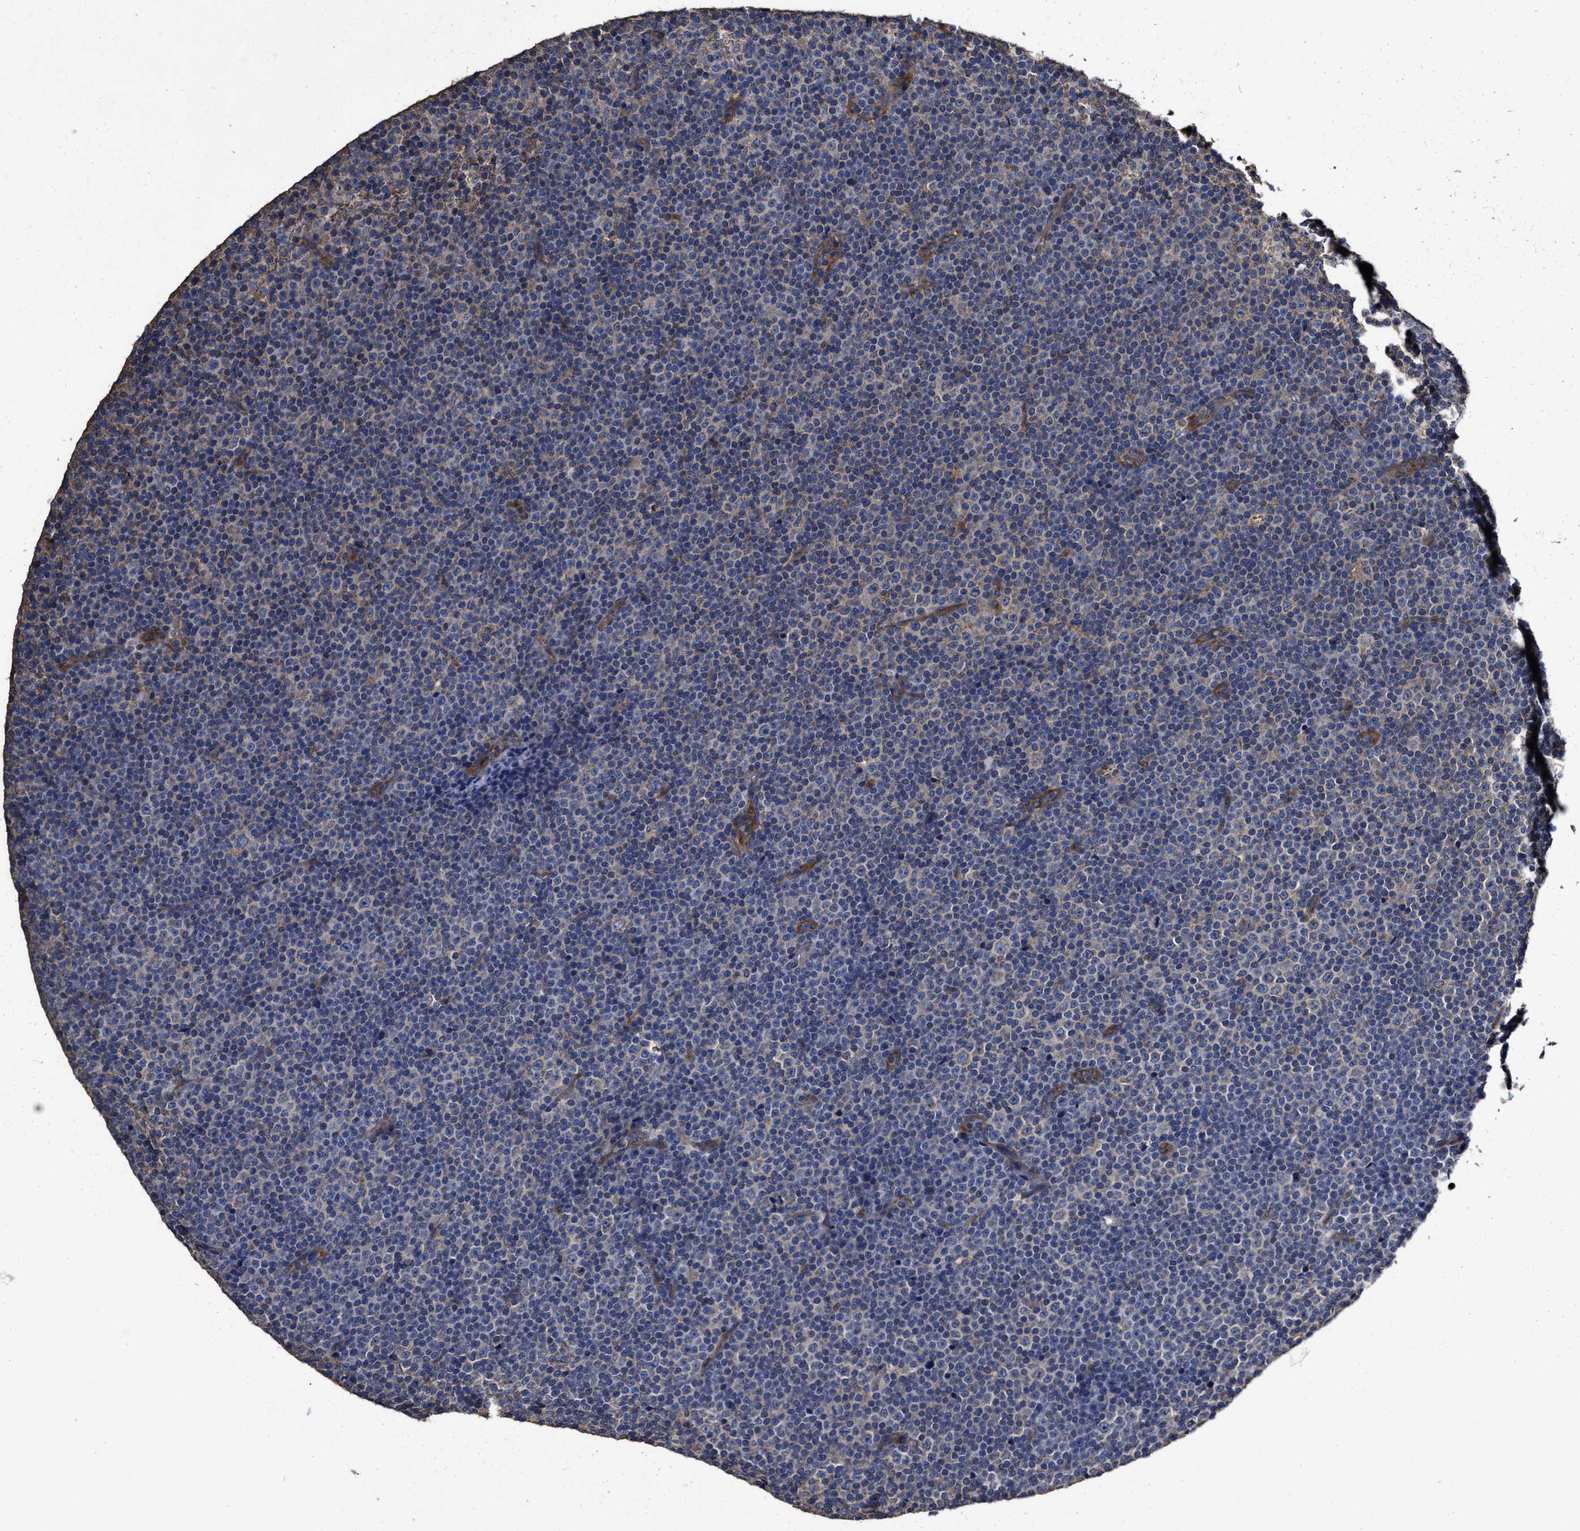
{"staining": {"intensity": "weak", "quantity": "<25%", "location": "cytoplasmic/membranous"}, "tissue": "lymphoma", "cell_type": "Tumor cells", "image_type": "cancer", "snomed": [{"axis": "morphology", "description": "Malignant lymphoma, non-Hodgkin's type, Low grade"}, {"axis": "topography", "description": "Lymph node"}], "caption": "Protein analysis of low-grade malignant lymphoma, non-Hodgkin's type reveals no significant staining in tumor cells.", "gene": "SFXN4", "patient": {"sex": "female", "age": 67}}